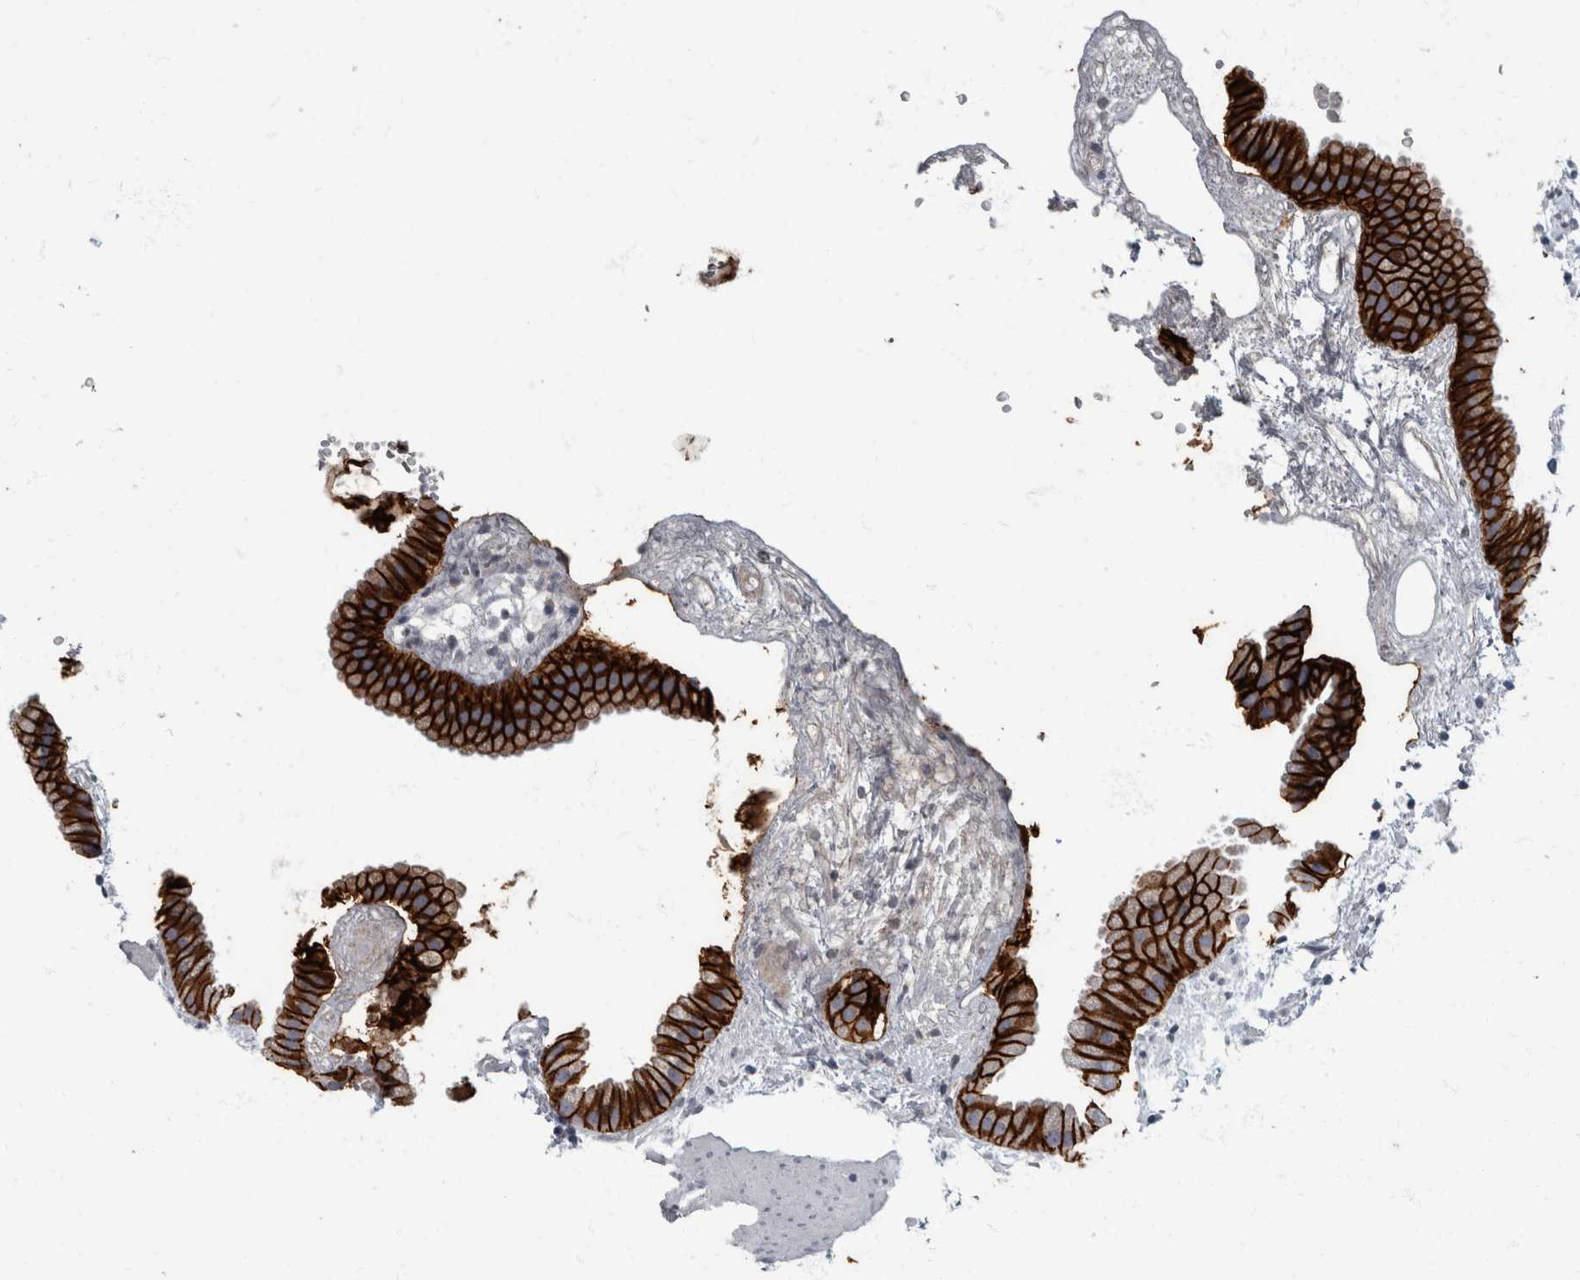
{"staining": {"intensity": "strong", "quantity": ">75%", "location": "cytoplasmic/membranous"}, "tissue": "gallbladder", "cell_type": "Glandular cells", "image_type": "normal", "snomed": [{"axis": "morphology", "description": "Normal tissue, NOS"}, {"axis": "topography", "description": "Gallbladder"}], "caption": "Brown immunohistochemical staining in benign gallbladder shows strong cytoplasmic/membranous staining in about >75% of glandular cells.", "gene": "DSG2", "patient": {"sex": "female", "age": 64}}